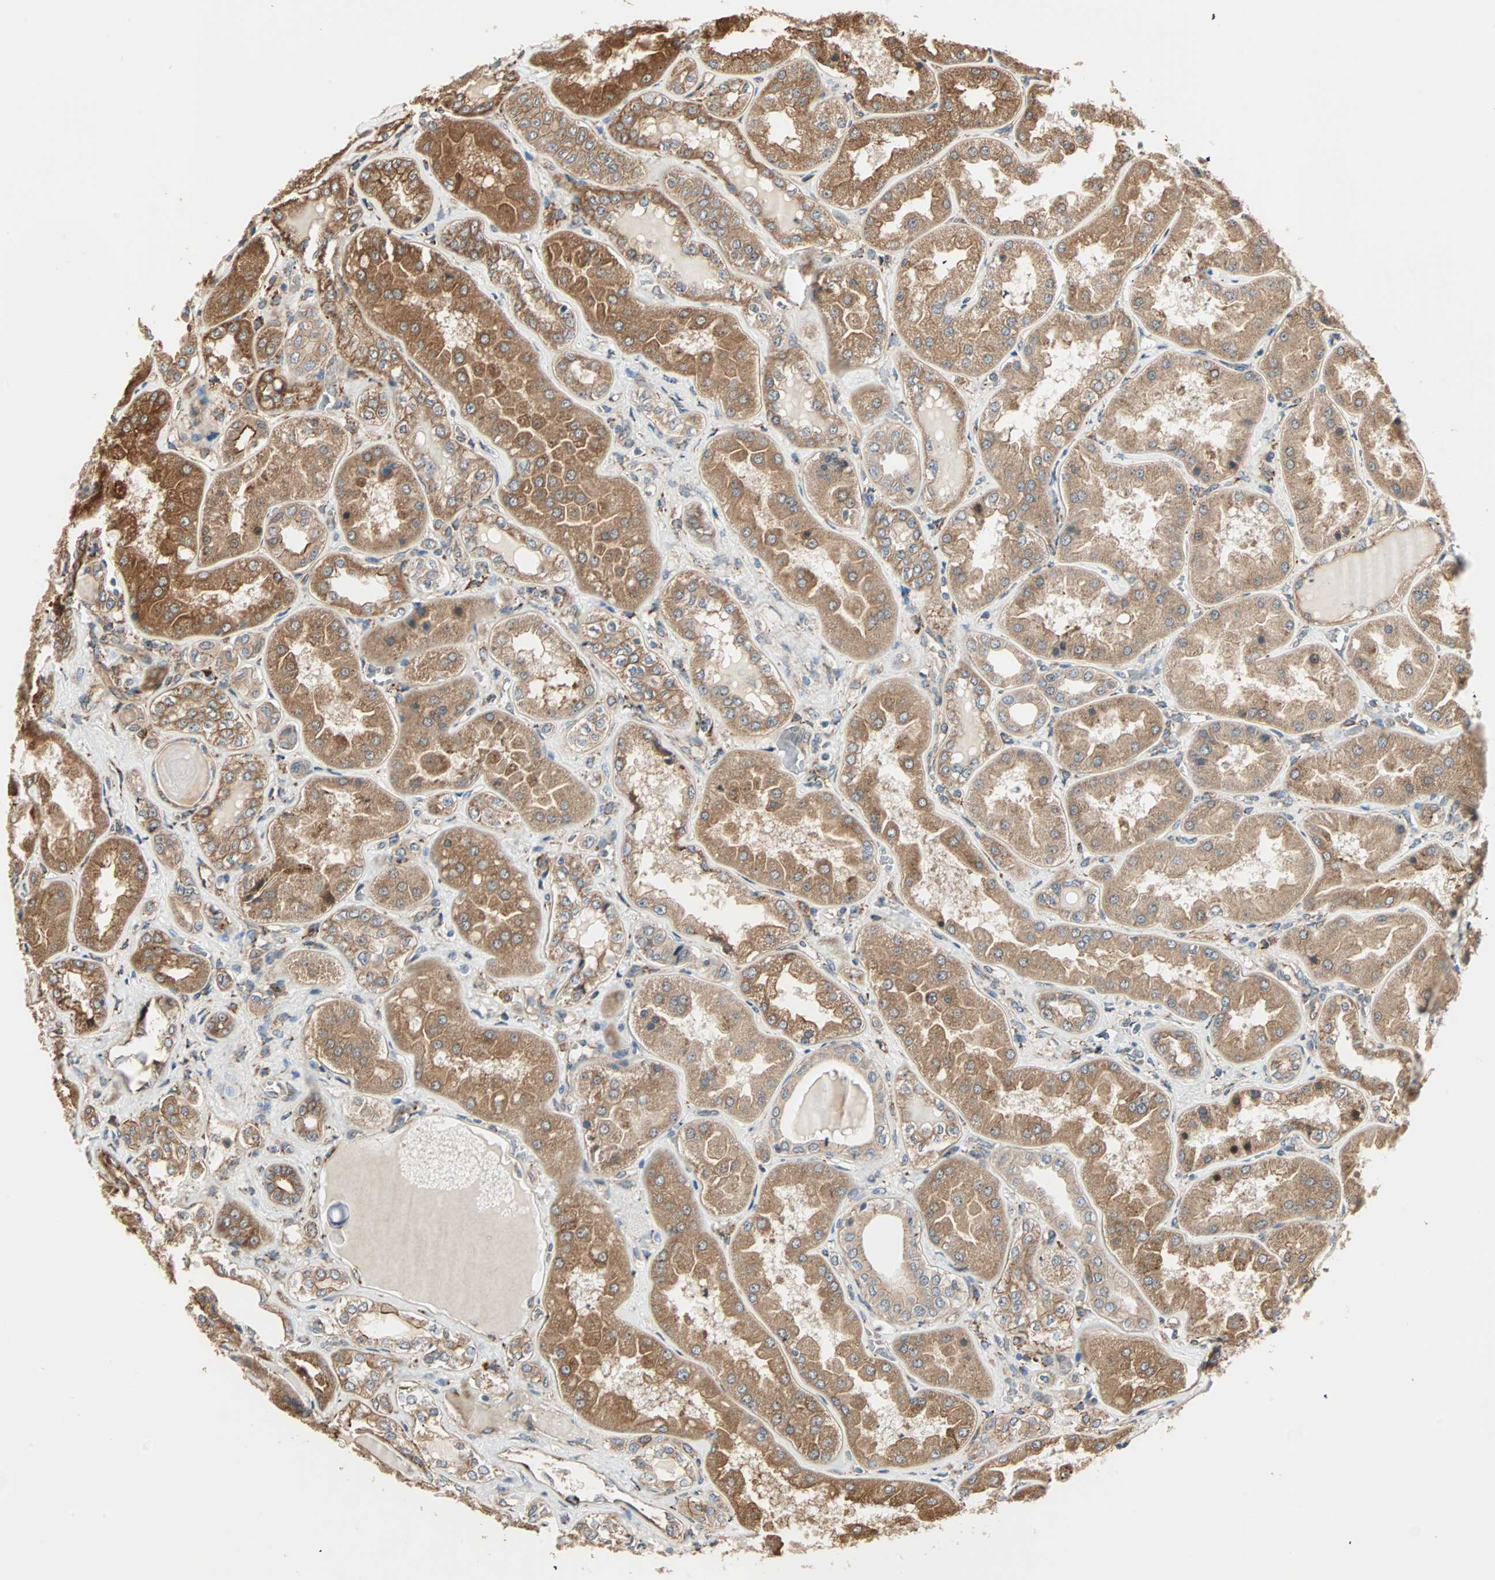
{"staining": {"intensity": "moderate", "quantity": ">75%", "location": "cytoplasmic/membranous"}, "tissue": "kidney", "cell_type": "Cells in glomeruli", "image_type": "normal", "snomed": [{"axis": "morphology", "description": "Normal tissue, NOS"}, {"axis": "topography", "description": "Kidney"}], "caption": "Cells in glomeruli display moderate cytoplasmic/membranous positivity in about >75% of cells in benign kidney.", "gene": "P4HA1", "patient": {"sex": "female", "age": 56}}